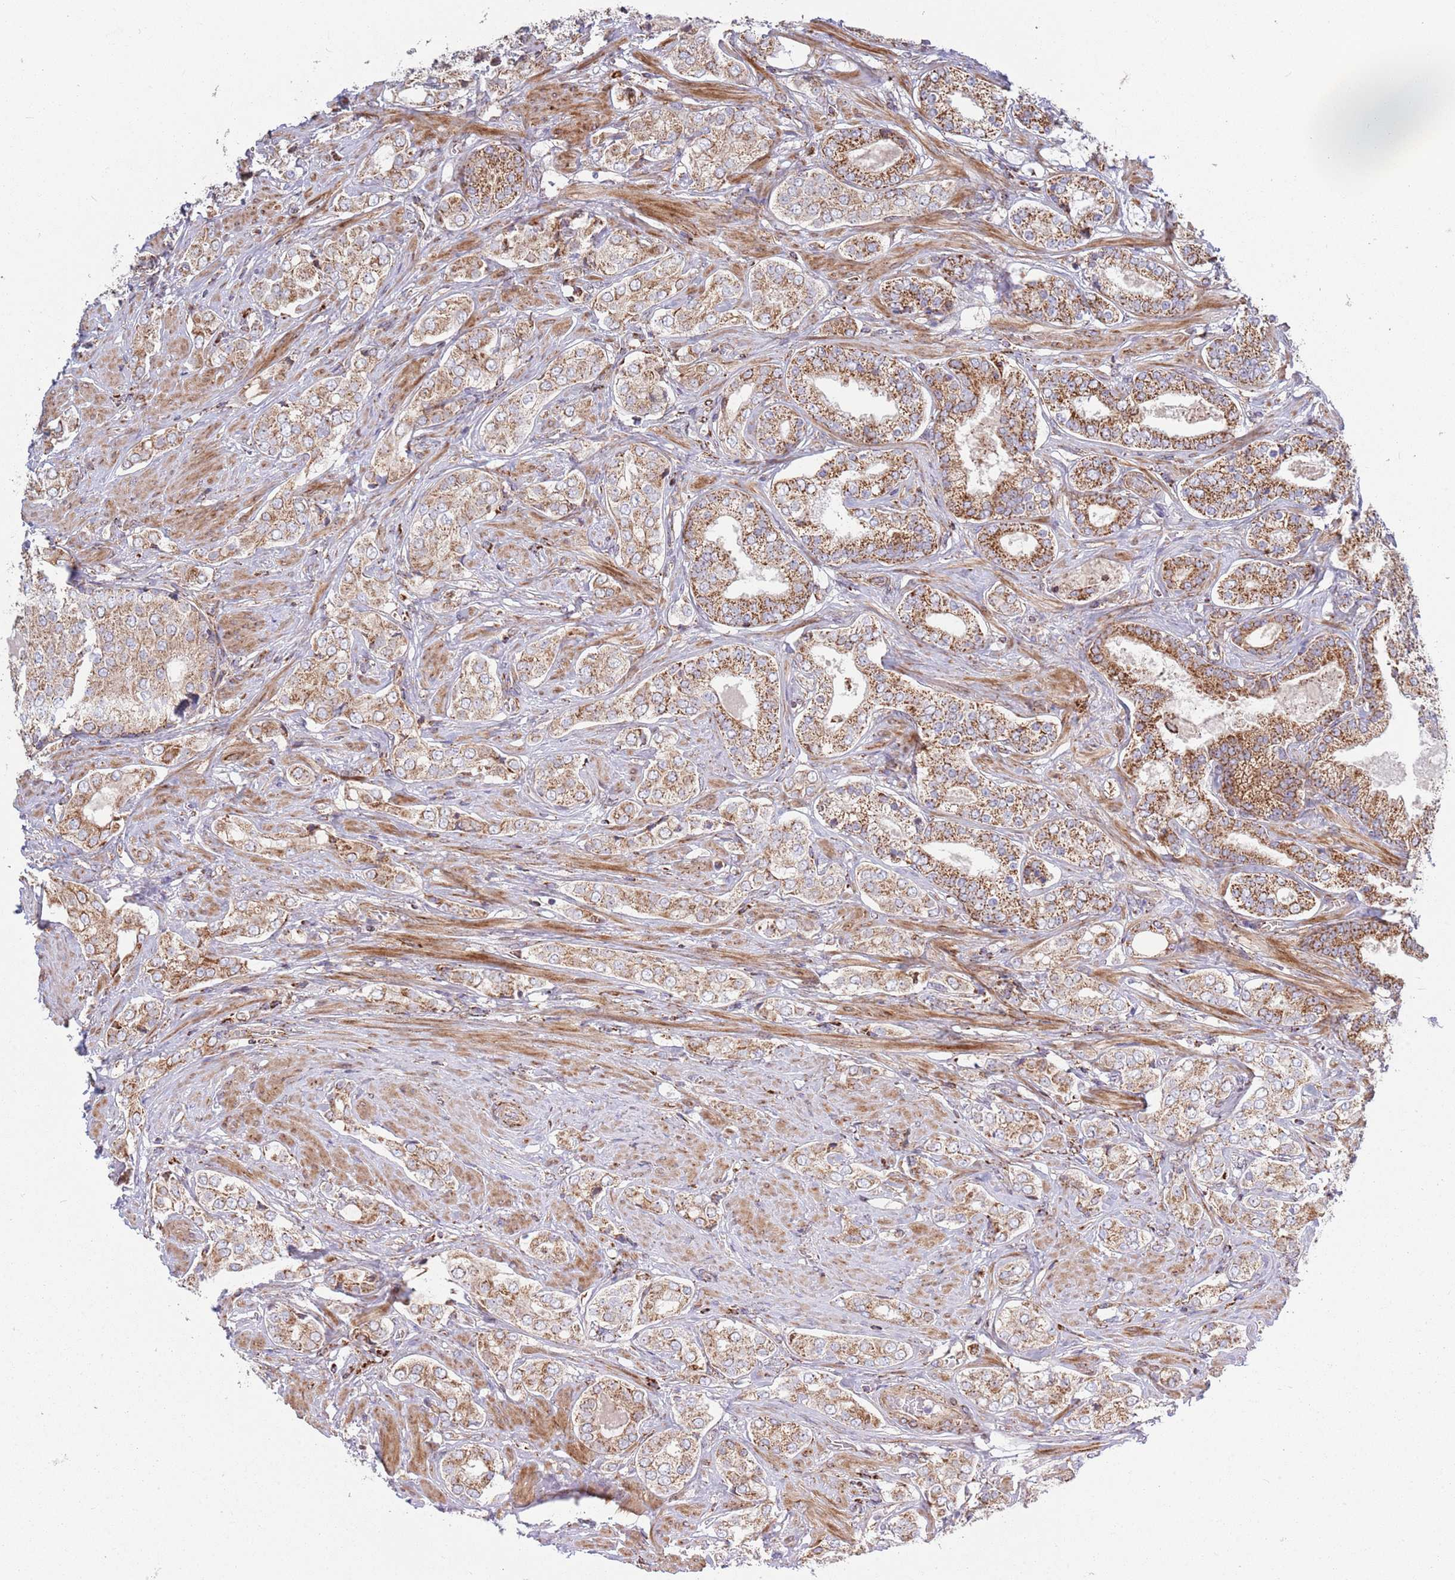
{"staining": {"intensity": "strong", "quantity": "25%-75%", "location": "cytoplasmic/membranous"}, "tissue": "prostate cancer", "cell_type": "Tumor cells", "image_type": "cancer", "snomed": [{"axis": "morphology", "description": "Adenocarcinoma, High grade"}, {"axis": "topography", "description": "Prostate"}], "caption": "Protein staining displays strong cytoplasmic/membranous expression in approximately 25%-75% of tumor cells in prostate cancer.", "gene": "ATP5PD", "patient": {"sex": "male", "age": 71}}